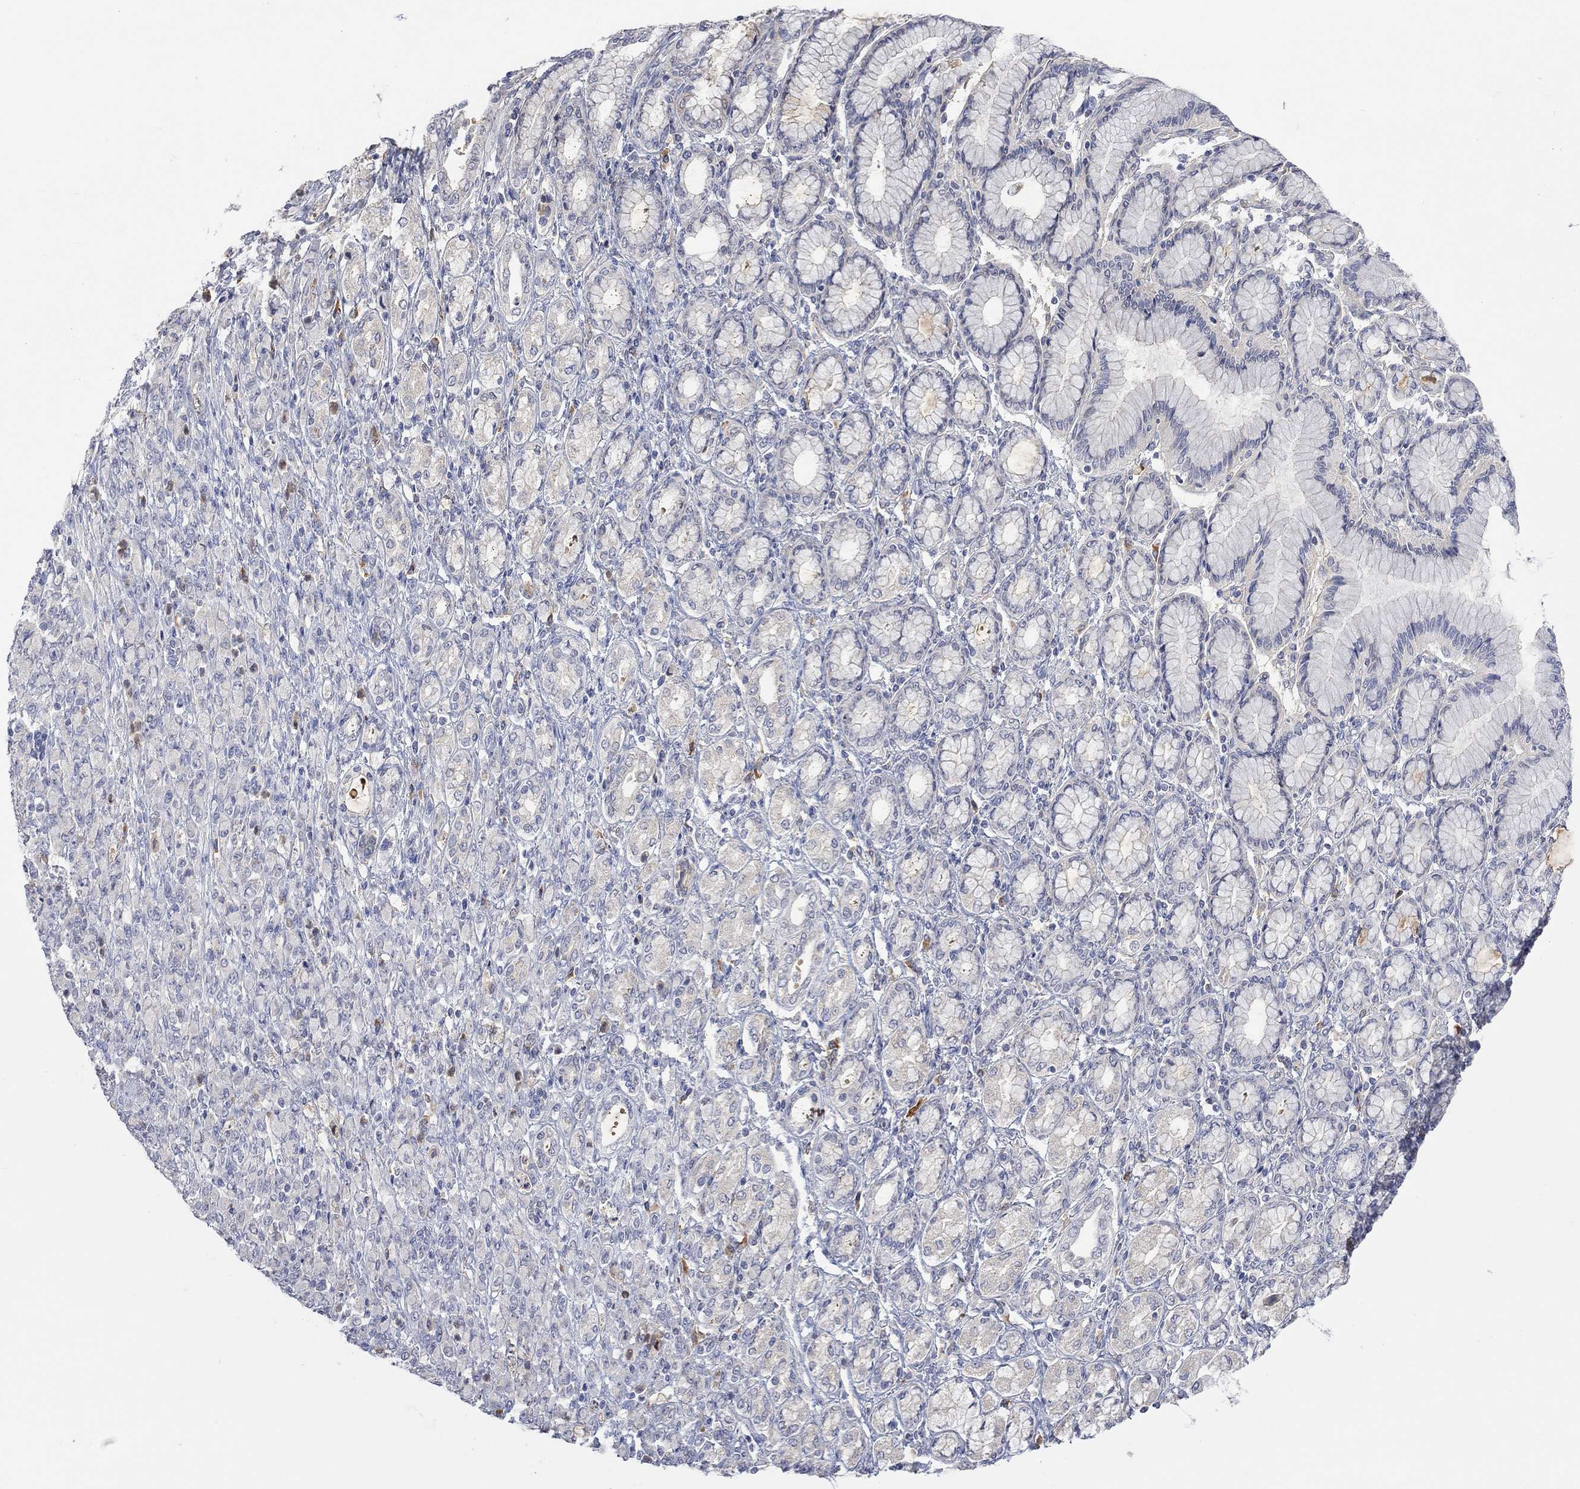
{"staining": {"intensity": "negative", "quantity": "none", "location": "none"}, "tissue": "stomach cancer", "cell_type": "Tumor cells", "image_type": "cancer", "snomed": [{"axis": "morphology", "description": "Normal tissue, NOS"}, {"axis": "morphology", "description": "Adenocarcinoma, NOS"}, {"axis": "topography", "description": "Stomach"}], "caption": "The image displays no significant expression in tumor cells of stomach adenocarcinoma.", "gene": "MSTN", "patient": {"sex": "female", "age": 79}}